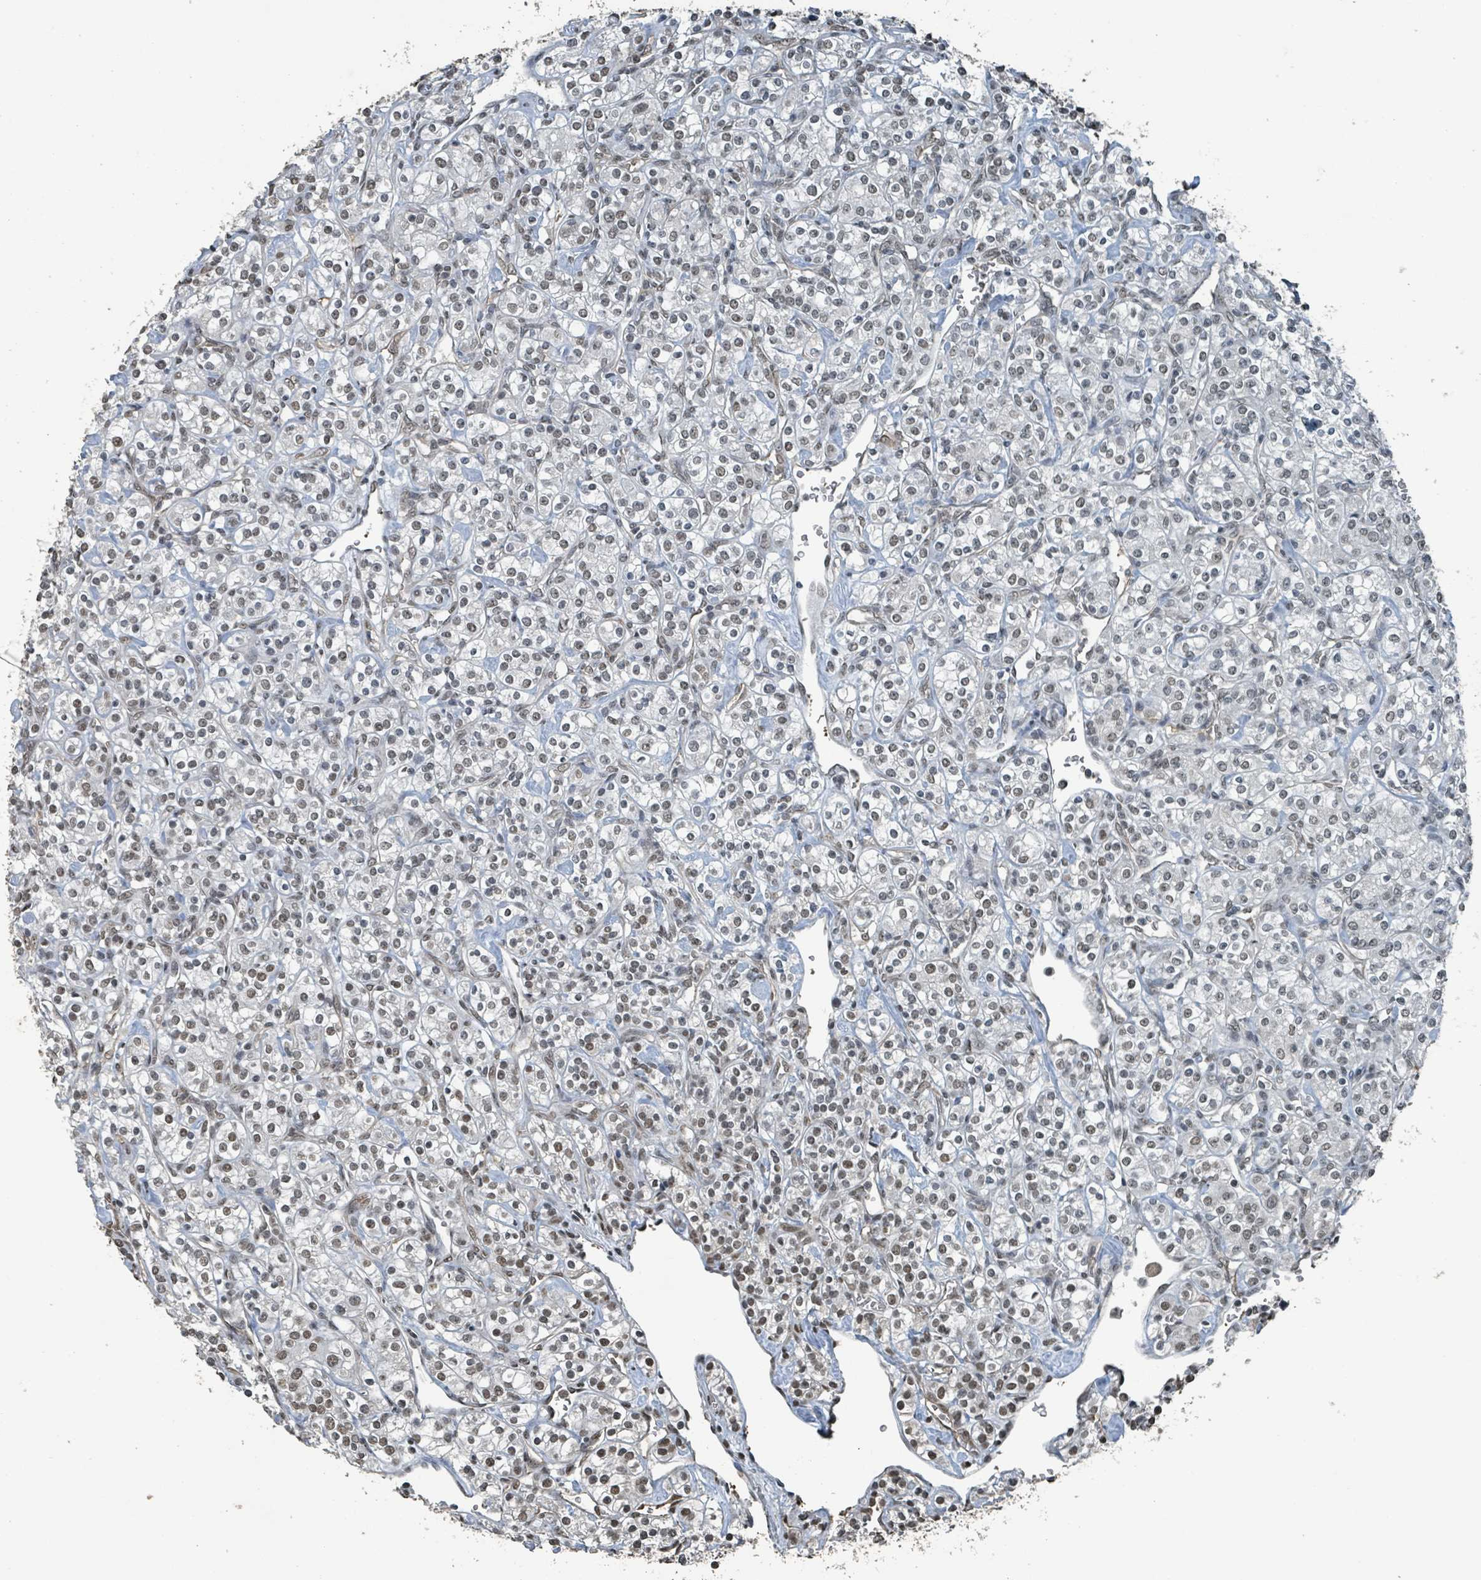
{"staining": {"intensity": "weak", "quantity": ">75%", "location": "nuclear"}, "tissue": "renal cancer", "cell_type": "Tumor cells", "image_type": "cancer", "snomed": [{"axis": "morphology", "description": "Adenocarcinoma, NOS"}, {"axis": "topography", "description": "Kidney"}], "caption": "Weak nuclear protein expression is seen in approximately >75% of tumor cells in renal cancer.", "gene": "PHIP", "patient": {"sex": "male", "age": 77}}